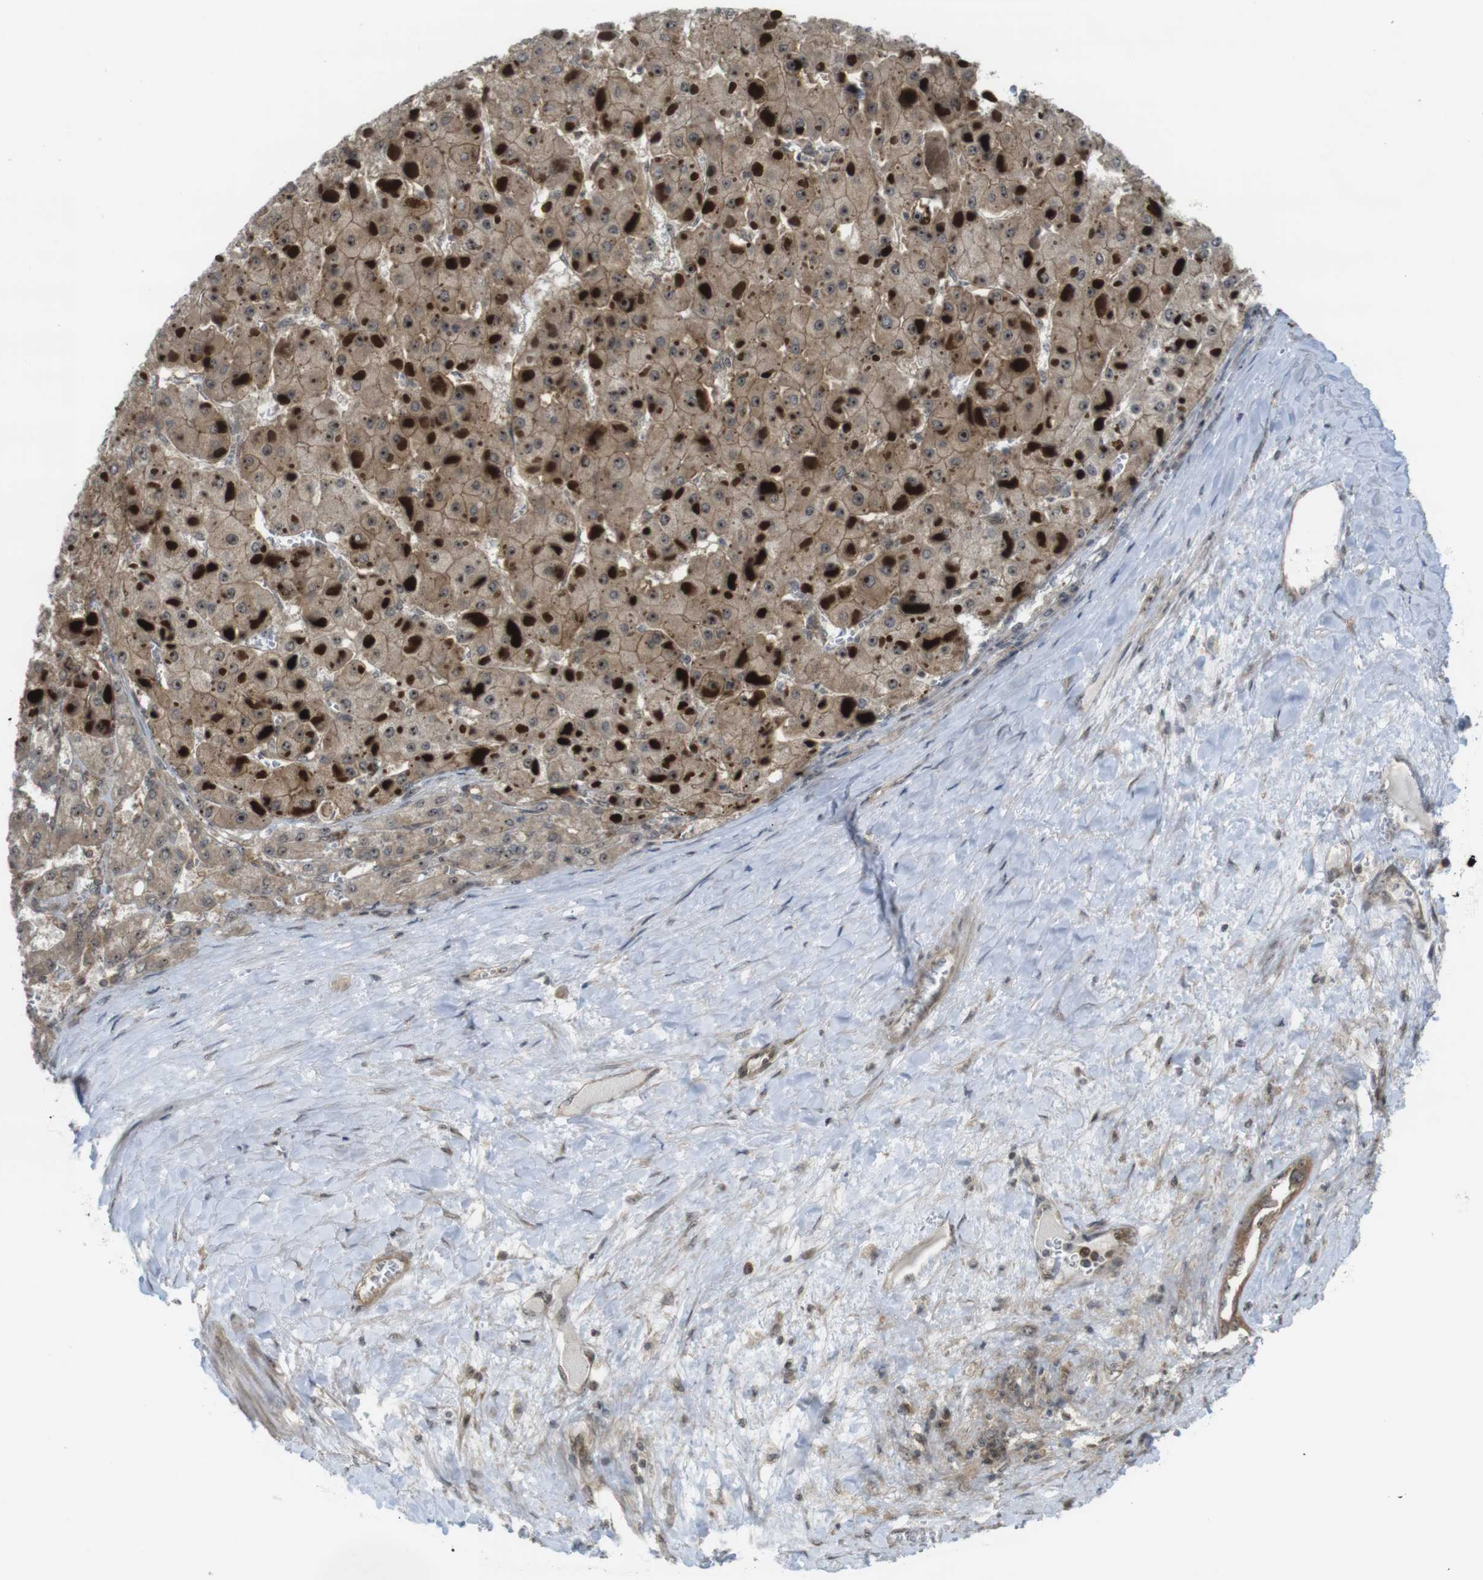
{"staining": {"intensity": "moderate", "quantity": ">75%", "location": "cytoplasmic/membranous,nuclear"}, "tissue": "liver cancer", "cell_type": "Tumor cells", "image_type": "cancer", "snomed": [{"axis": "morphology", "description": "Carcinoma, Hepatocellular, NOS"}, {"axis": "topography", "description": "Liver"}], "caption": "Hepatocellular carcinoma (liver) tissue displays moderate cytoplasmic/membranous and nuclear positivity in approximately >75% of tumor cells, visualized by immunohistochemistry.", "gene": "CC2D1A", "patient": {"sex": "female", "age": 73}}